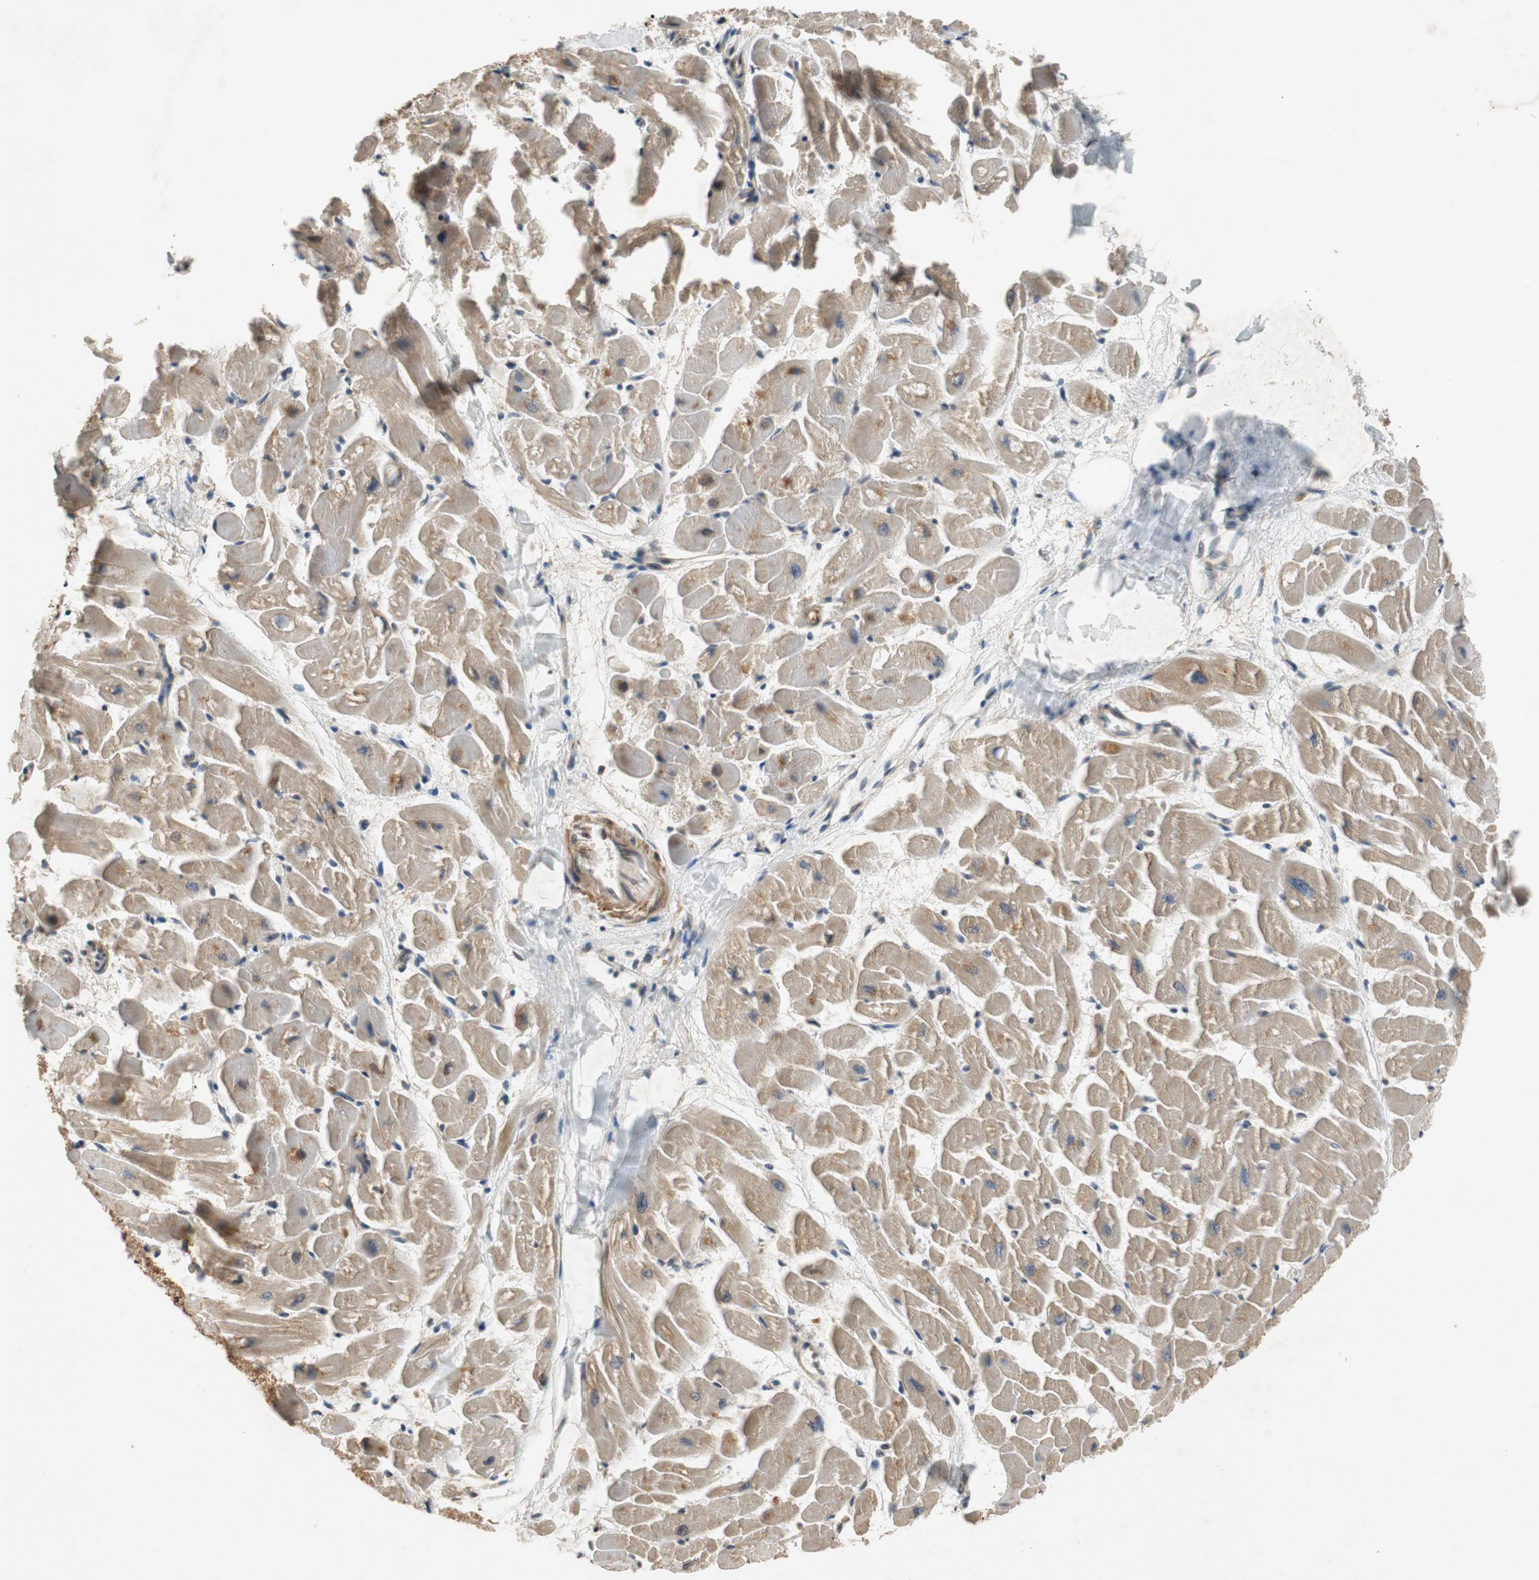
{"staining": {"intensity": "weak", "quantity": ">75%", "location": "cytoplasmic/membranous"}, "tissue": "heart muscle", "cell_type": "Cardiomyocytes", "image_type": "normal", "snomed": [{"axis": "morphology", "description": "Normal tissue, NOS"}, {"axis": "topography", "description": "Heart"}], "caption": "Brown immunohistochemical staining in benign human heart muscle shows weak cytoplasmic/membranous positivity in about >75% of cardiomyocytes.", "gene": "ATP2C1", "patient": {"sex": "female", "age": 19}}